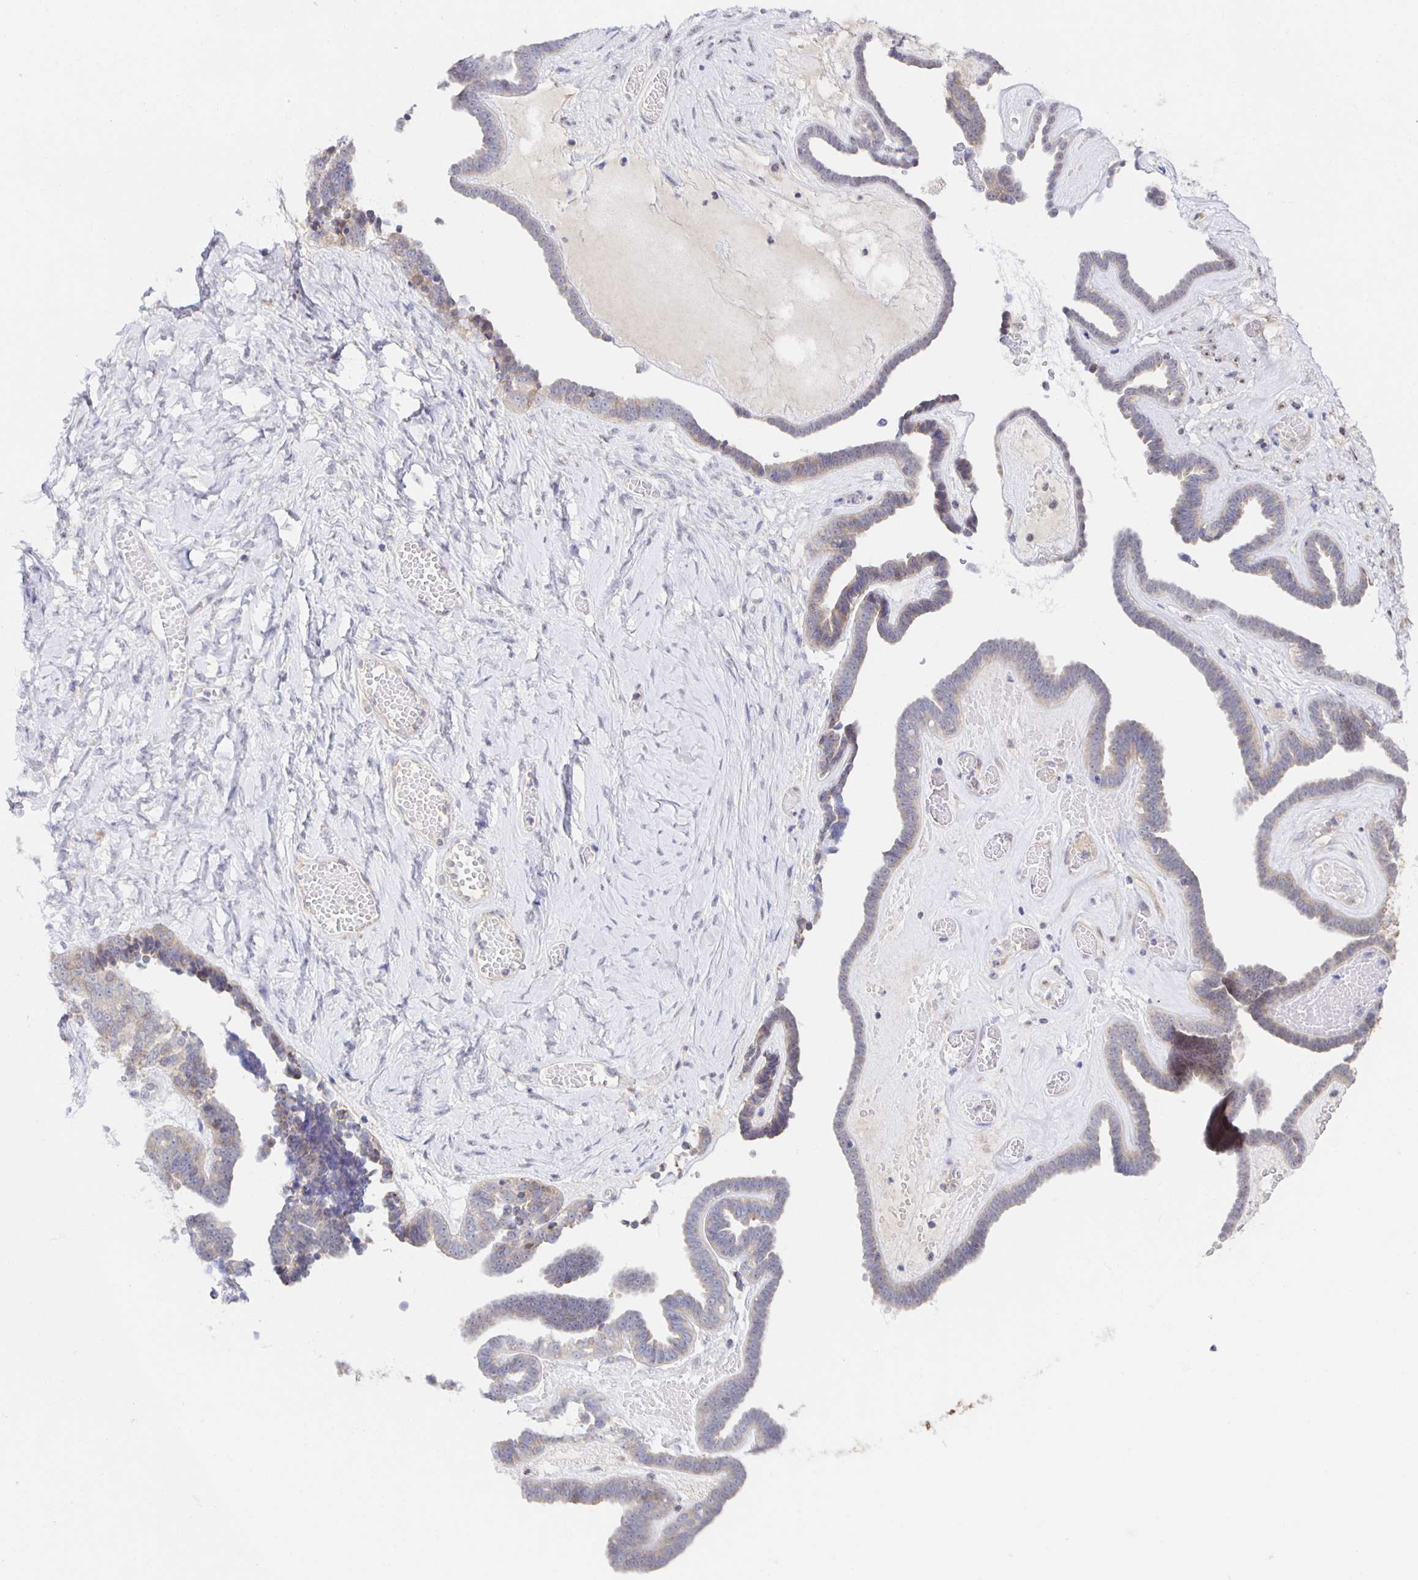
{"staining": {"intensity": "weak", "quantity": "25%-75%", "location": "cytoplasmic/membranous"}, "tissue": "ovarian cancer", "cell_type": "Tumor cells", "image_type": "cancer", "snomed": [{"axis": "morphology", "description": "Cystadenocarcinoma, serous, NOS"}, {"axis": "topography", "description": "Ovary"}], "caption": "An image showing weak cytoplasmic/membranous expression in about 25%-75% of tumor cells in ovarian cancer (serous cystadenocarcinoma), as visualized by brown immunohistochemical staining.", "gene": "BAD", "patient": {"sex": "female", "age": 71}}